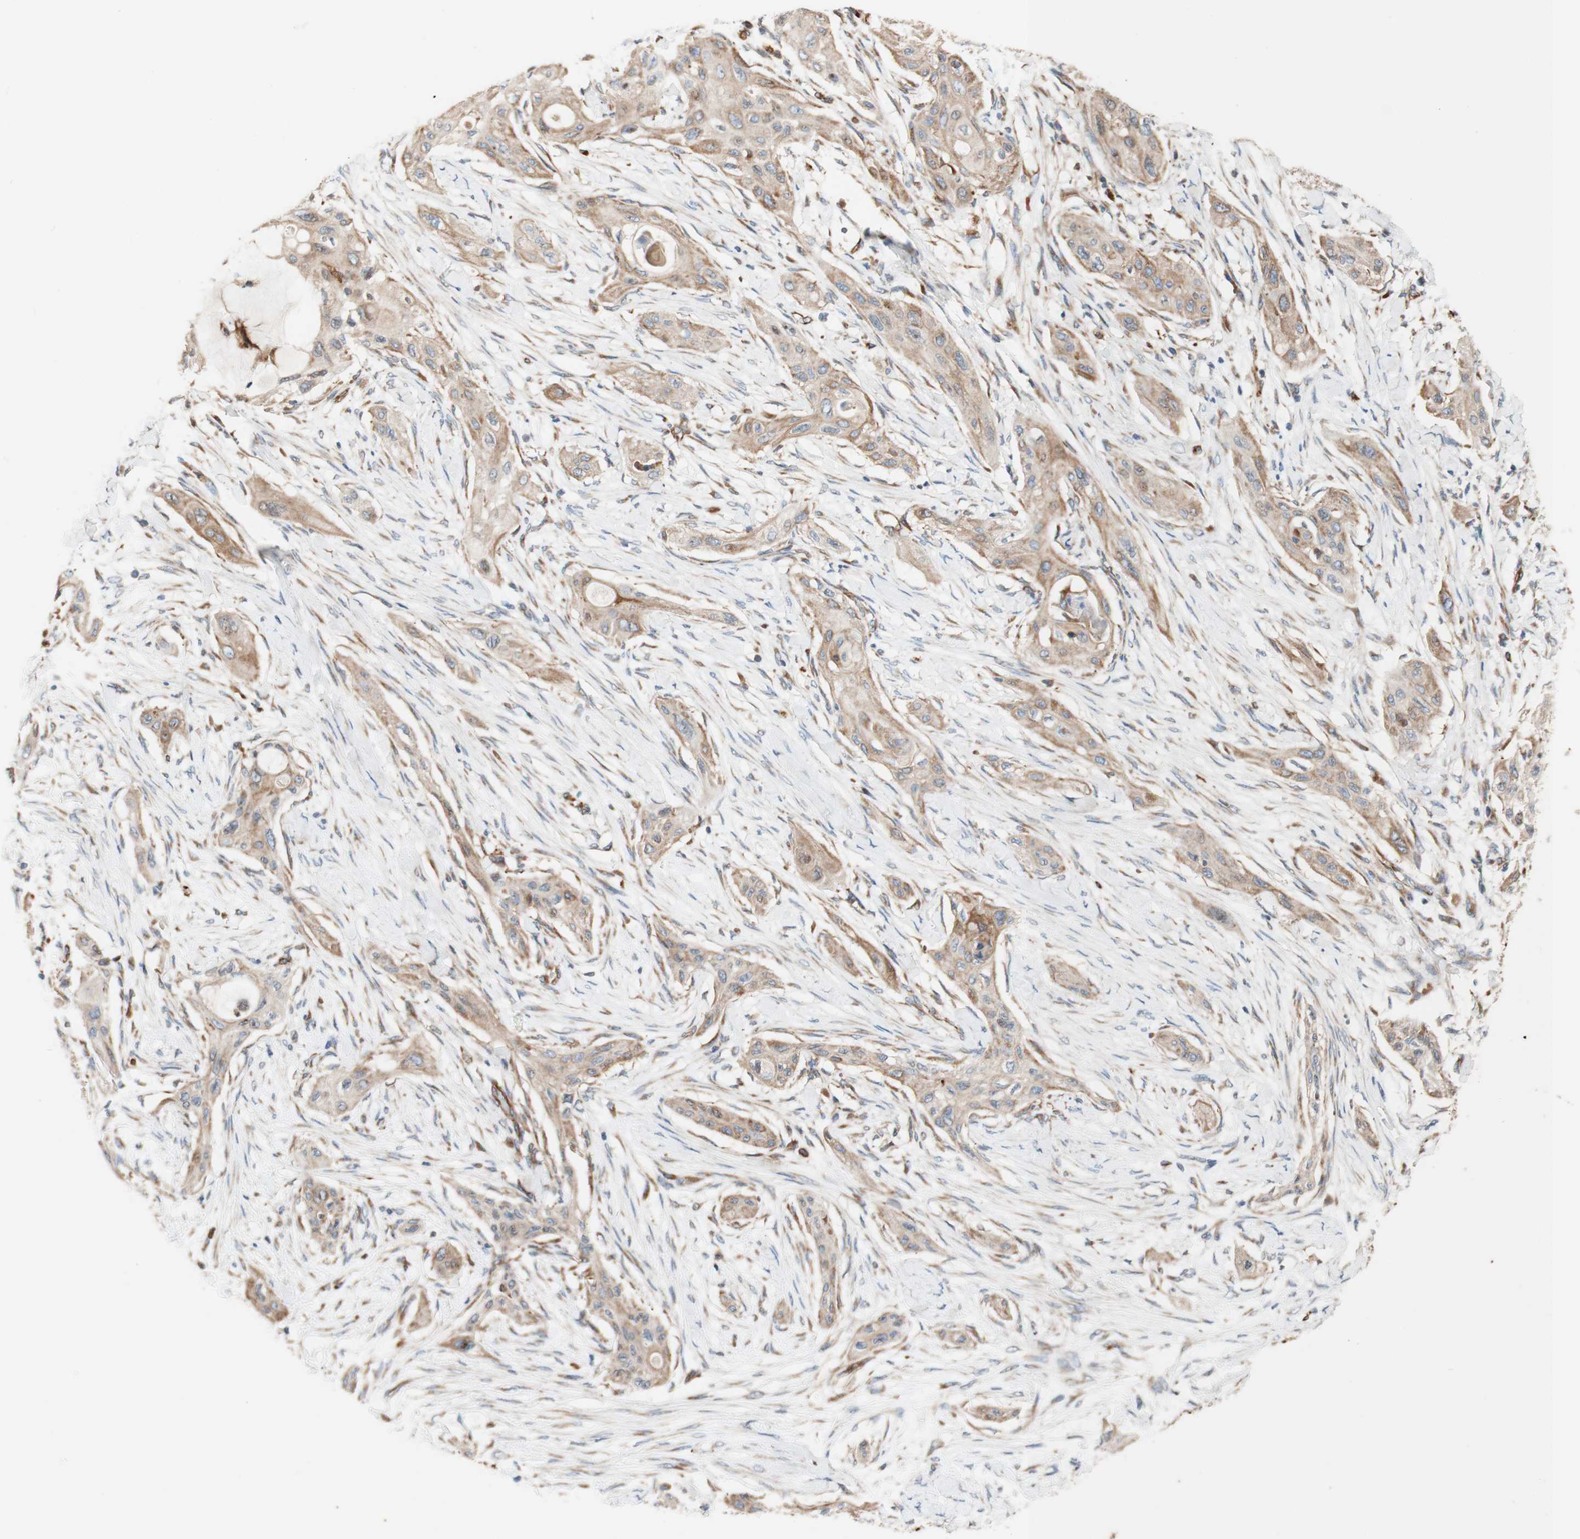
{"staining": {"intensity": "moderate", "quantity": ">75%", "location": "cytoplasmic/membranous"}, "tissue": "lung cancer", "cell_type": "Tumor cells", "image_type": "cancer", "snomed": [{"axis": "morphology", "description": "Squamous cell carcinoma, NOS"}, {"axis": "topography", "description": "Lung"}], "caption": "Lung squamous cell carcinoma stained with a protein marker displays moderate staining in tumor cells.", "gene": "C1orf43", "patient": {"sex": "female", "age": 47}}